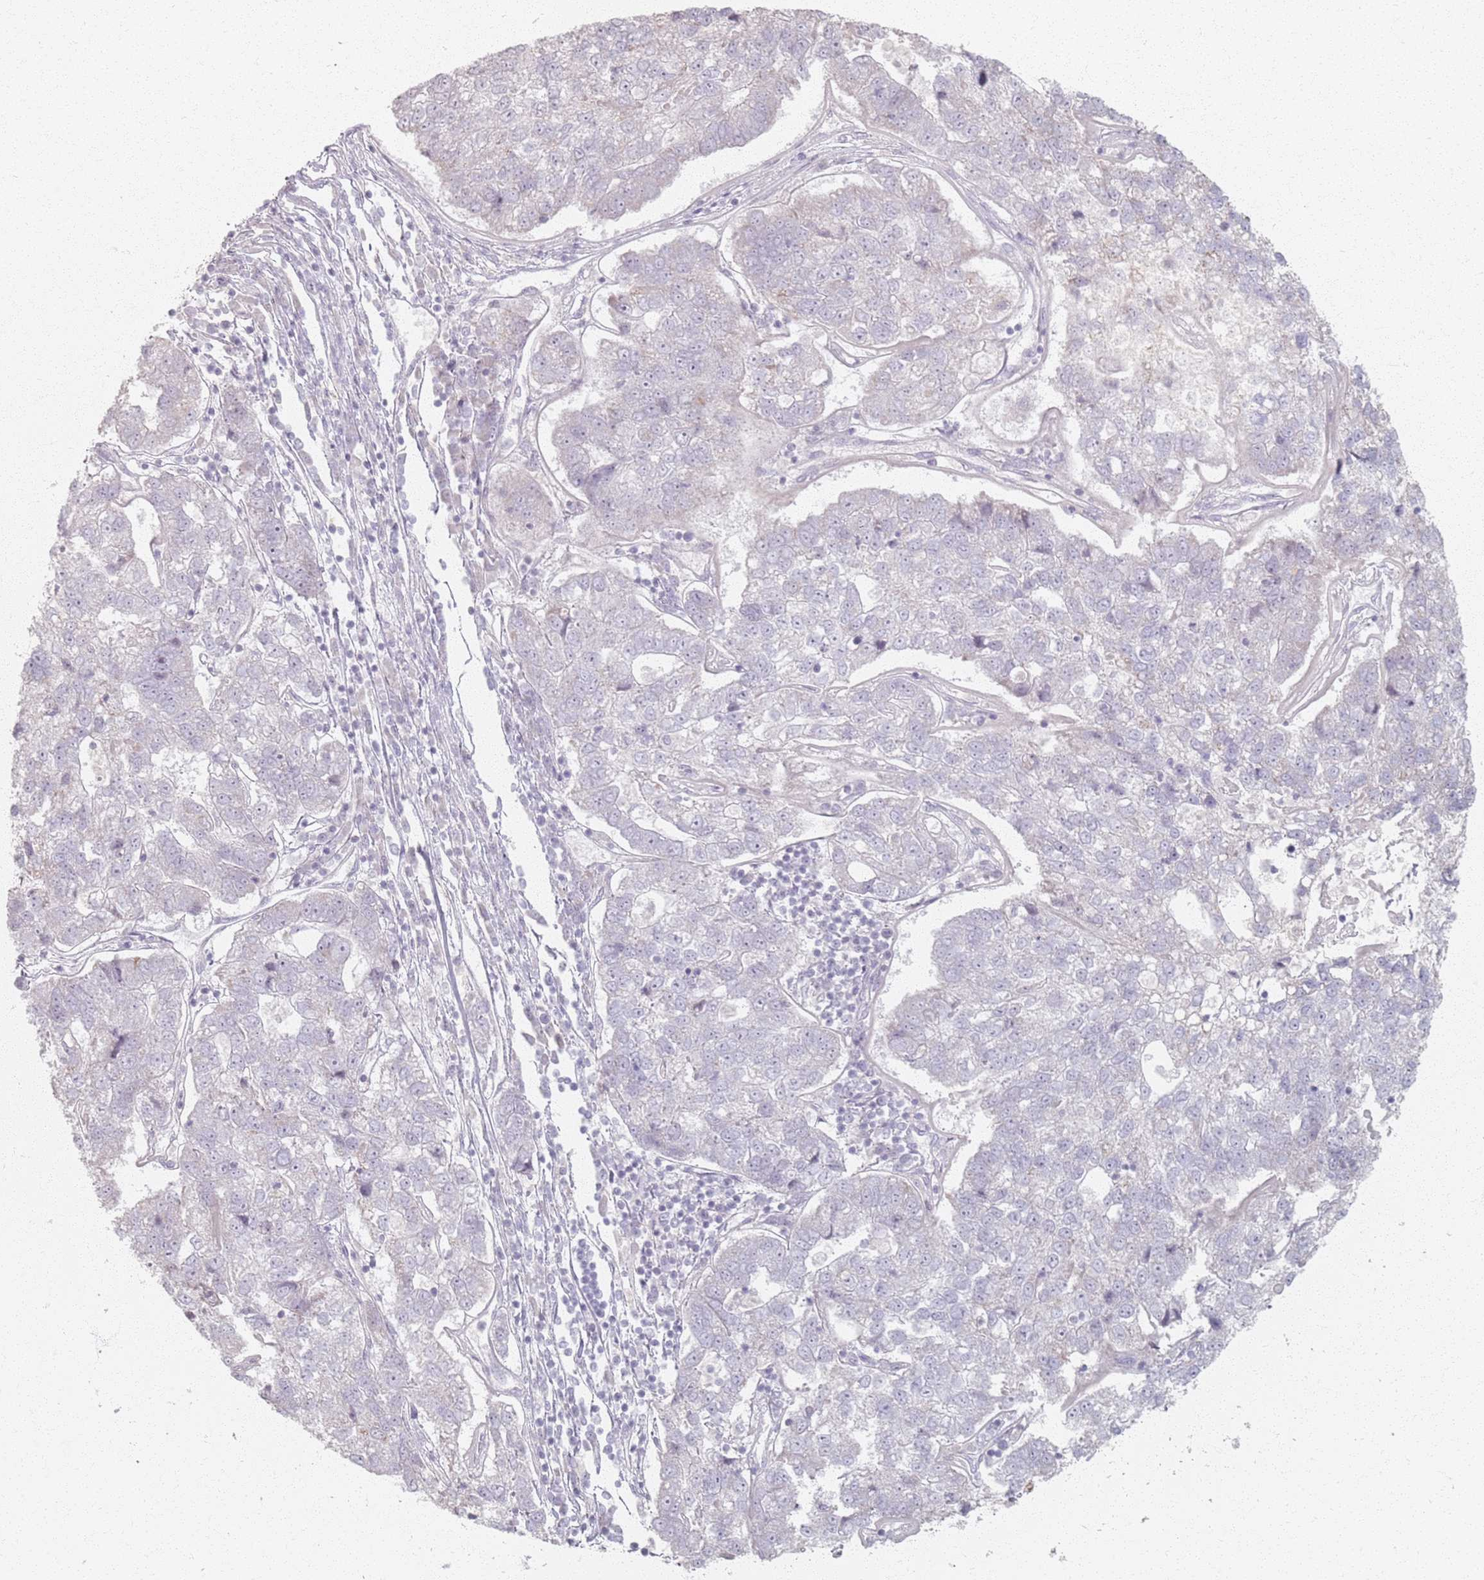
{"staining": {"intensity": "negative", "quantity": "none", "location": "none"}, "tissue": "pancreatic cancer", "cell_type": "Tumor cells", "image_type": "cancer", "snomed": [{"axis": "morphology", "description": "Adenocarcinoma, NOS"}, {"axis": "topography", "description": "Pancreas"}], "caption": "Immunohistochemistry (IHC) photomicrograph of neoplastic tissue: pancreatic adenocarcinoma stained with DAB (3,3'-diaminobenzidine) displays no significant protein staining in tumor cells.", "gene": "PKD2L2", "patient": {"sex": "female", "age": 61}}